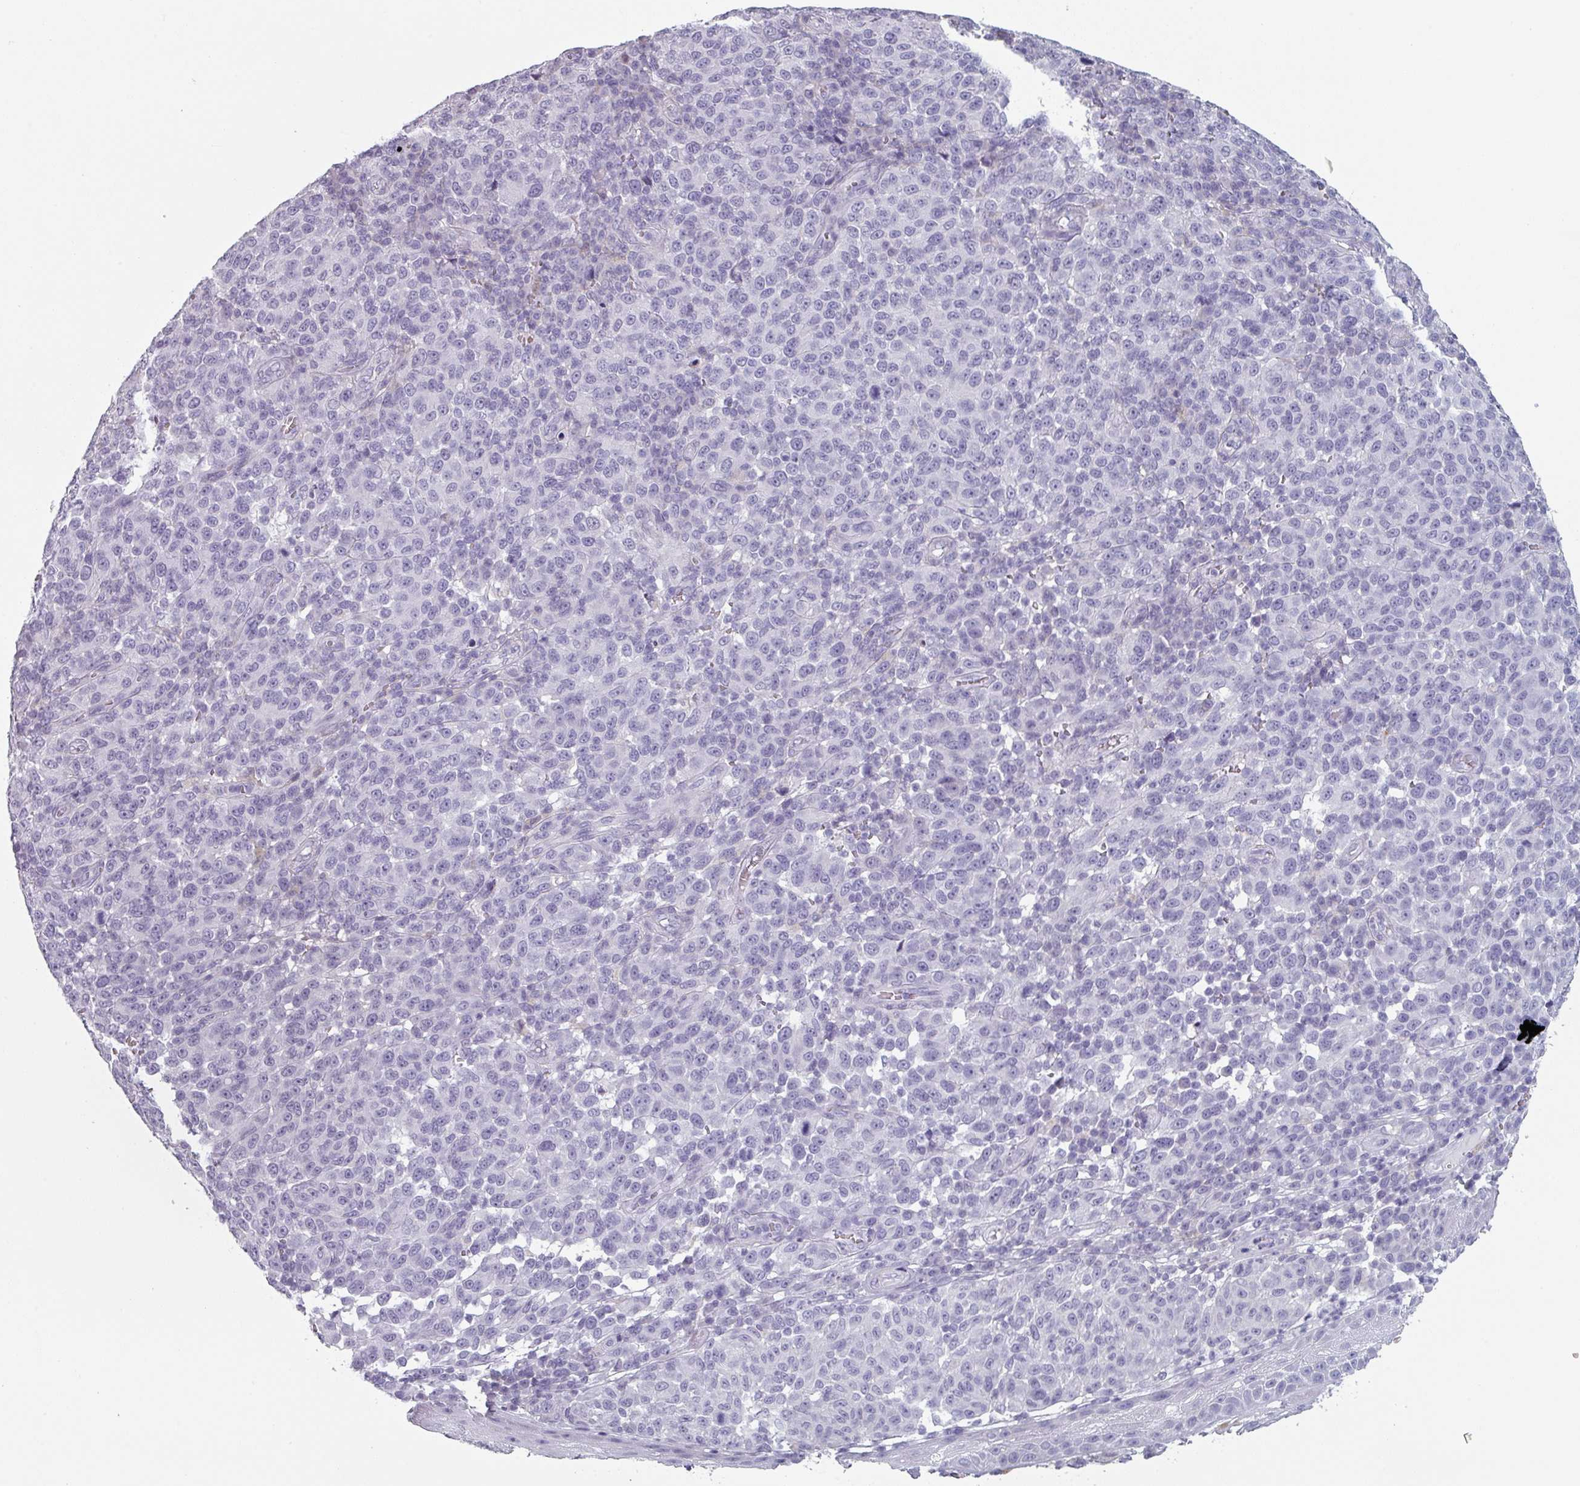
{"staining": {"intensity": "negative", "quantity": "none", "location": "none"}, "tissue": "melanoma", "cell_type": "Tumor cells", "image_type": "cancer", "snomed": [{"axis": "morphology", "description": "Malignant melanoma, NOS"}, {"axis": "topography", "description": "Skin"}], "caption": "Malignant melanoma was stained to show a protein in brown. There is no significant positivity in tumor cells.", "gene": "SLC35G2", "patient": {"sex": "male", "age": 49}}